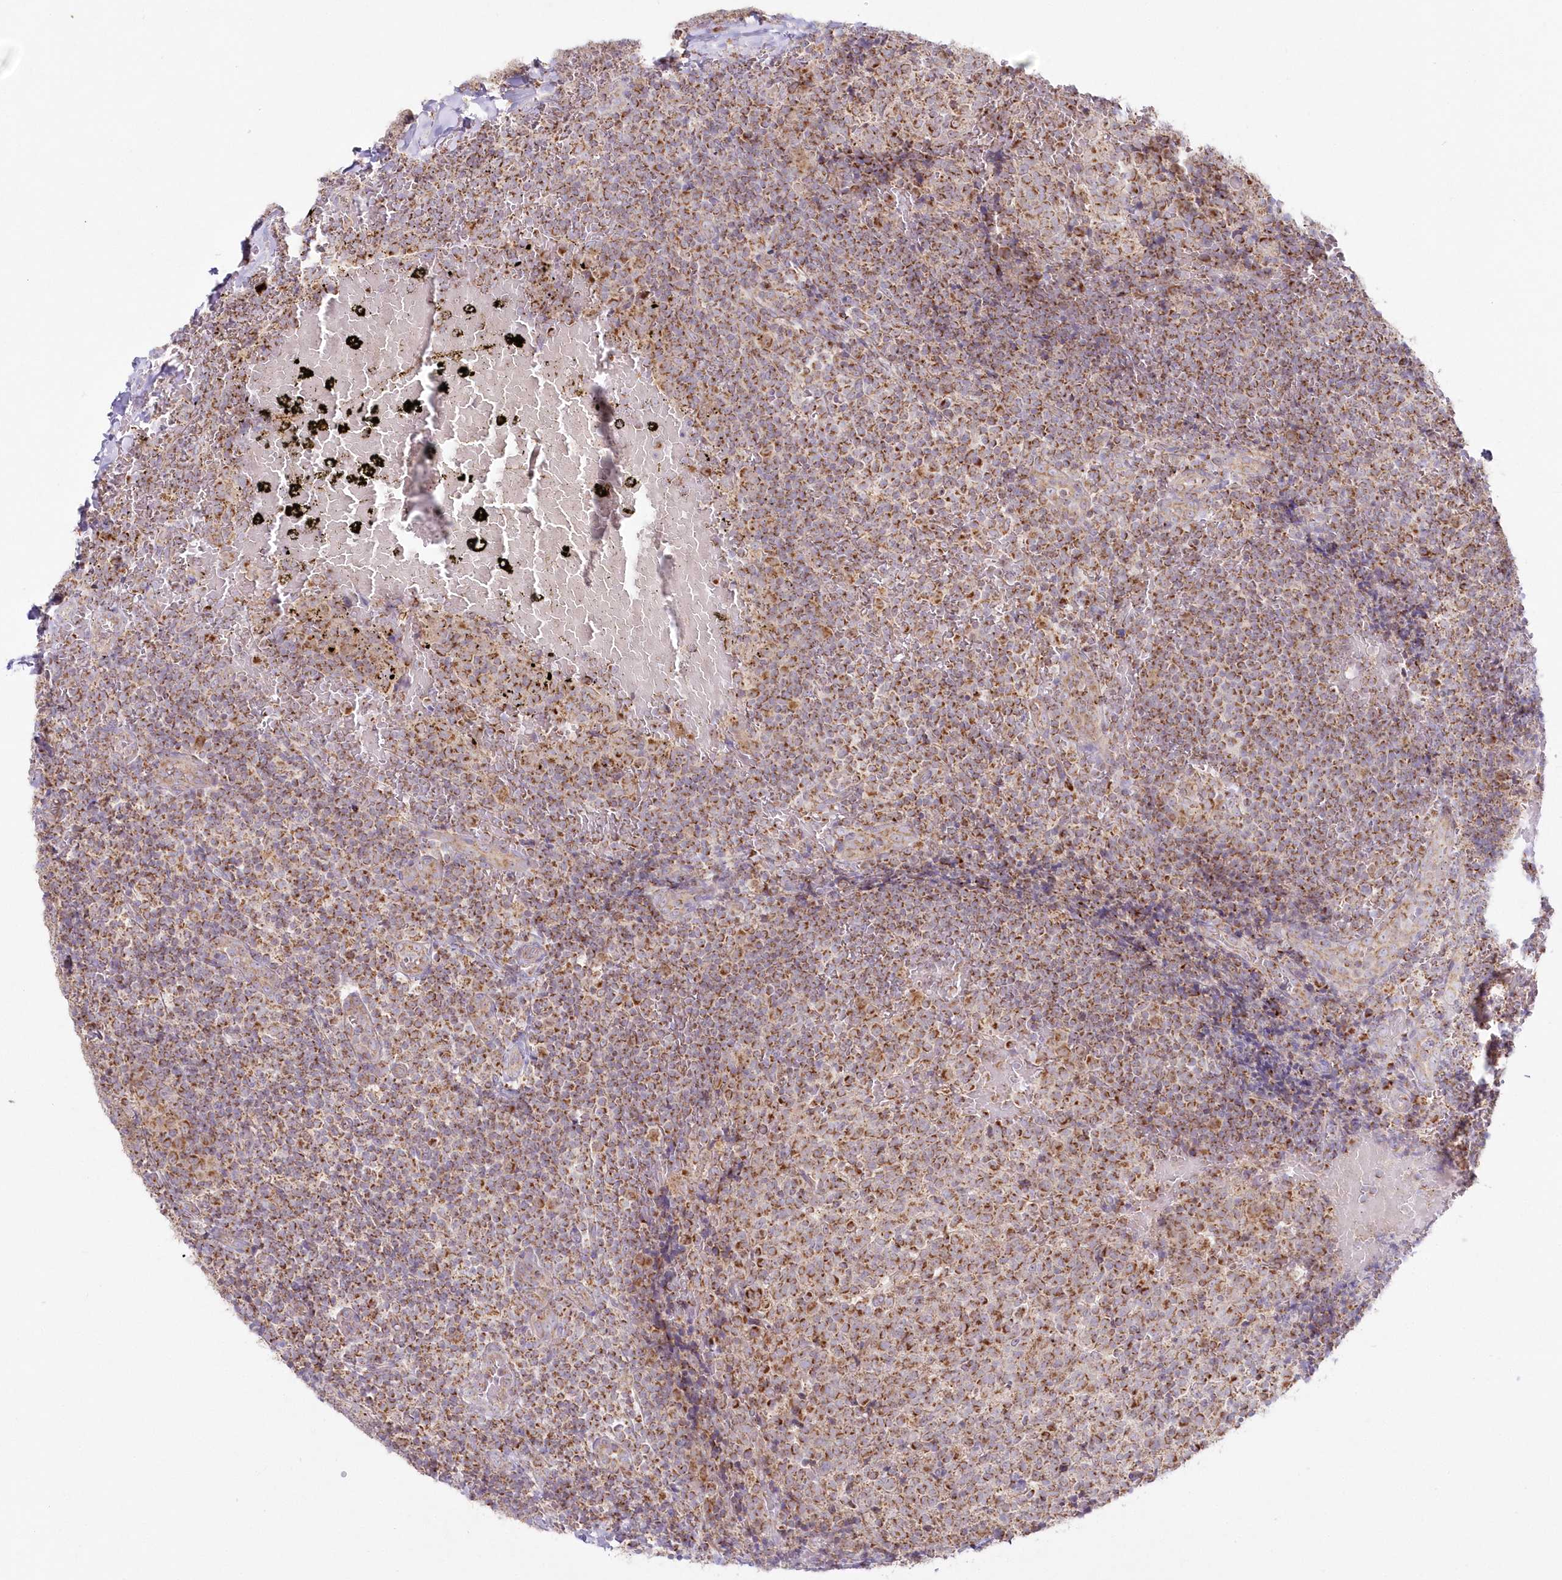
{"staining": {"intensity": "moderate", "quantity": ">75%", "location": "cytoplasmic/membranous"}, "tissue": "tonsil", "cell_type": "Germinal center cells", "image_type": "normal", "snomed": [{"axis": "morphology", "description": "Normal tissue, NOS"}, {"axis": "topography", "description": "Tonsil"}], "caption": "An immunohistochemistry (IHC) image of normal tissue is shown. Protein staining in brown highlights moderate cytoplasmic/membranous positivity in tonsil within germinal center cells. (Stains: DAB (3,3'-diaminobenzidine) in brown, nuclei in blue, Microscopy: brightfield microscopy at high magnification).", "gene": "DNA2", "patient": {"sex": "female", "age": 19}}